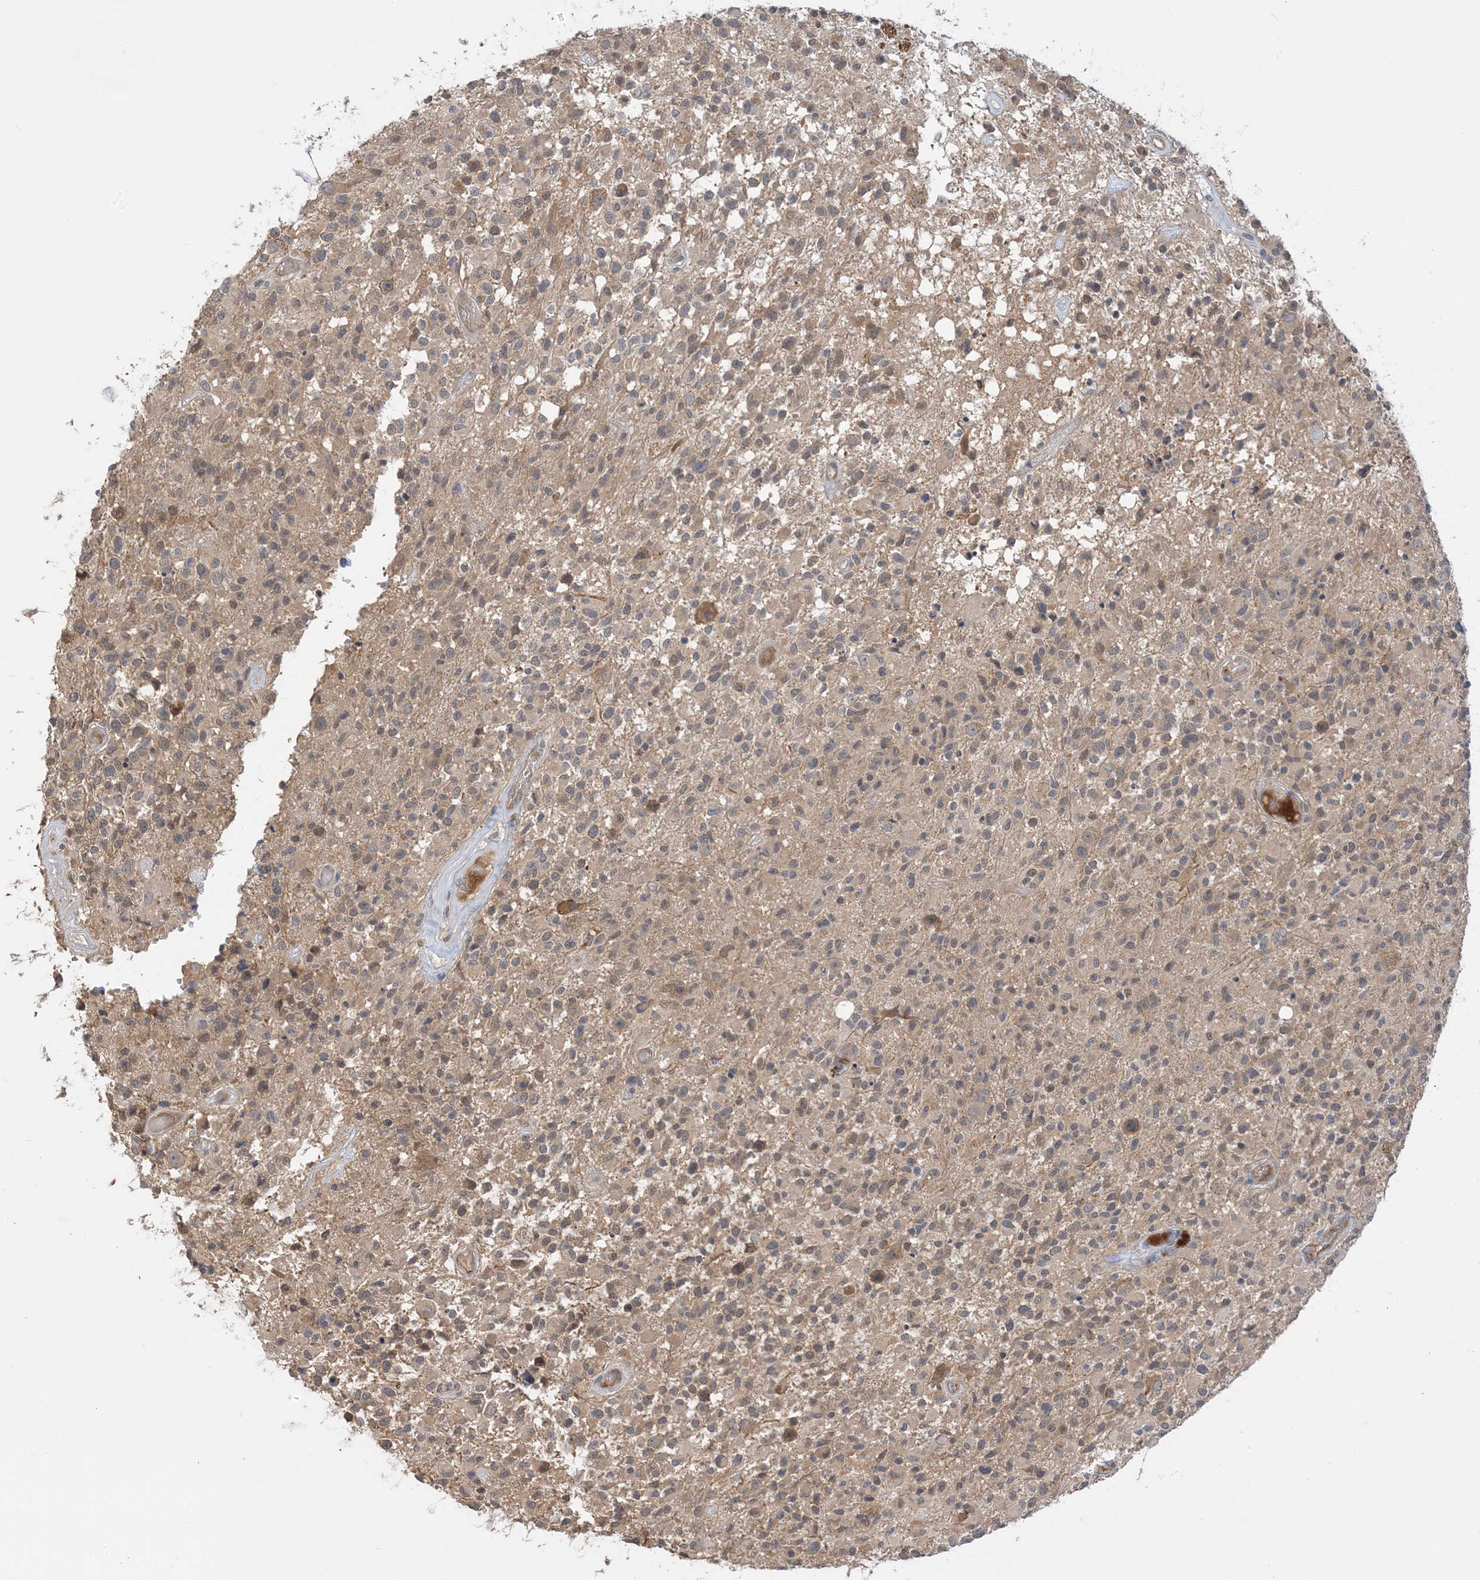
{"staining": {"intensity": "weak", "quantity": "<25%", "location": "cytoplasmic/membranous"}, "tissue": "glioma", "cell_type": "Tumor cells", "image_type": "cancer", "snomed": [{"axis": "morphology", "description": "Glioma, malignant, High grade"}, {"axis": "morphology", "description": "Glioblastoma, NOS"}, {"axis": "topography", "description": "Brain"}], "caption": "The image displays no significant positivity in tumor cells of glioma. (DAB (3,3'-diaminobenzidine) immunohistochemistry, high magnification).", "gene": "WDR26", "patient": {"sex": "male", "age": 60}}